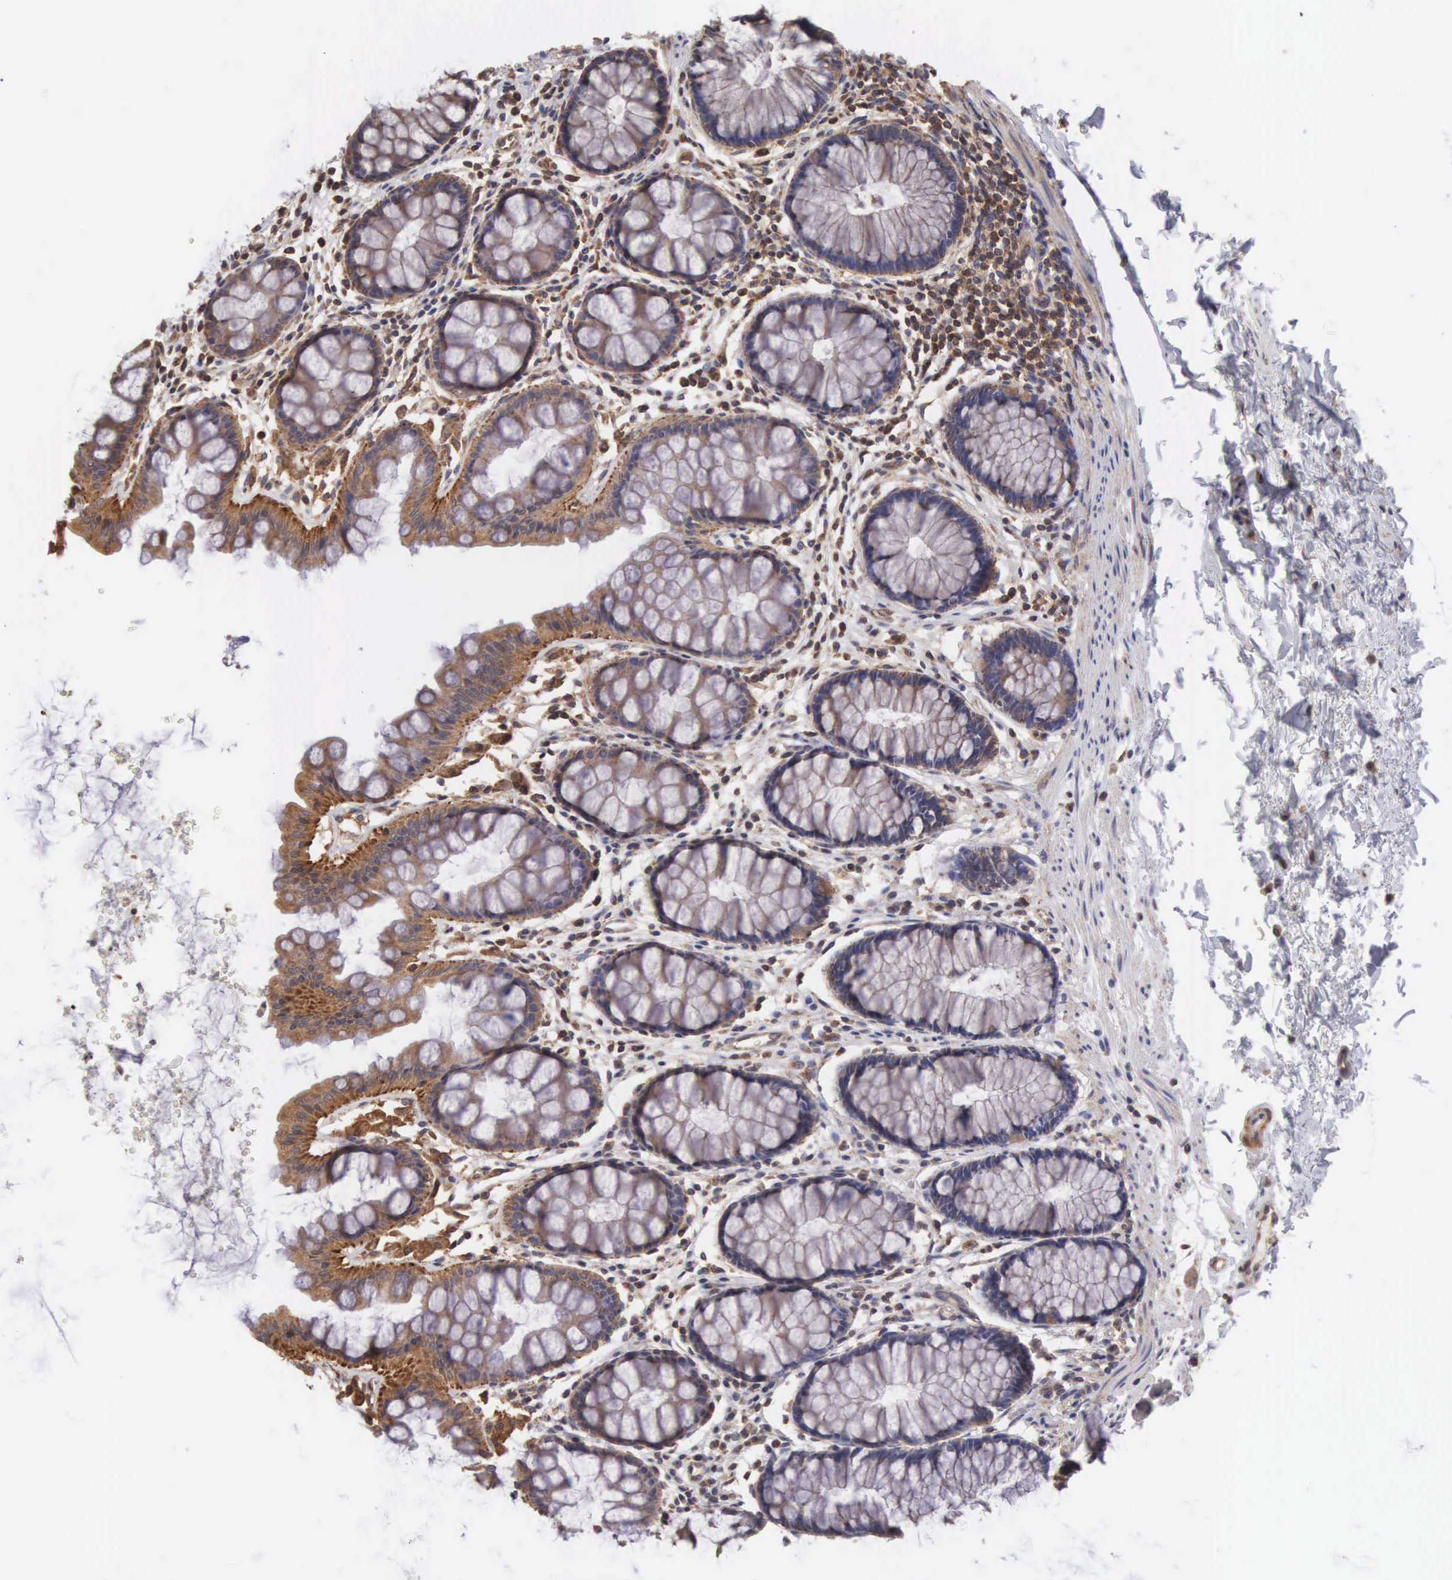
{"staining": {"intensity": "strong", "quantity": ">75%", "location": "cytoplasmic/membranous"}, "tissue": "rectum", "cell_type": "Glandular cells", "image_type": "normal", "snomed": [{"axis": "morphology", "description": "Normal tissue, NOS"}, {"axis": "topography", "description": "Rectum"}], "caption": "Immunohistochemical staining of unremarkable human rectum reveals high levels of strong cytoplasmic/membranous staining in approximately >75% of glandular cells. Nuclei are stained in blue.", "gene": "DHRS1", "patient": {"sex": "male", "age": 77}}